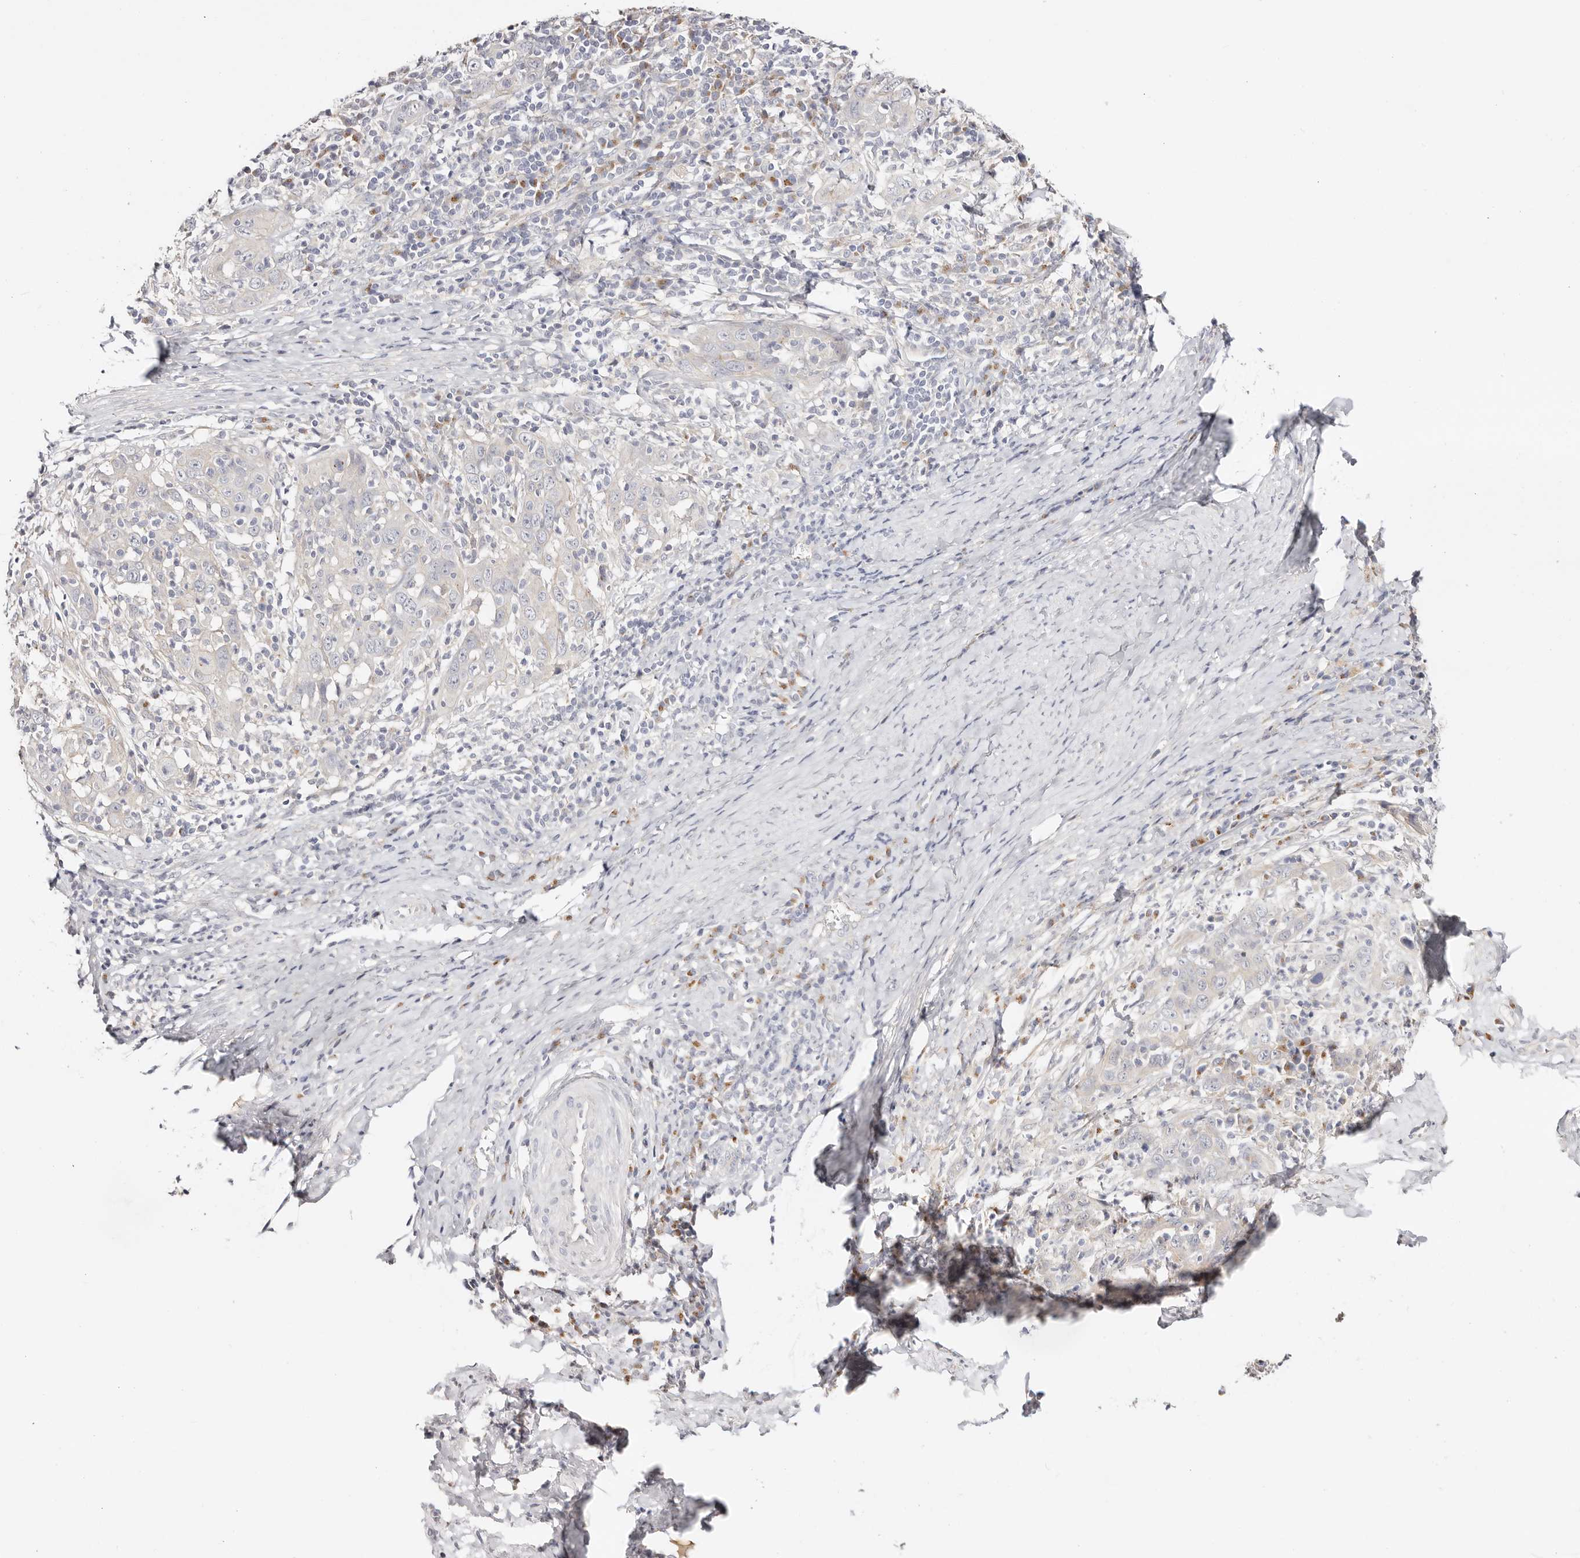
{"staining": {"intensity": "negative", "quantity": "none", "location": "none"}, "tissue": "cervical cancer", "cell_type": "Tumor cells", "image_type": "cancer", "snomed": [{"axis": "morphology", "description": "Squamous cell carcinoma, NOS"}, {"axis": "topography", "description": "Cervix"}], "caption": "An image of cervical cancer (squamous cell carcinoma) stained for a protein demonstrates no brown staining in tumor cells. (Stains: DAB (3,3'-diaminobenzidine) immunohistochemistry with hematoxylin counter stain, Microscopy: brightfield microscopy at high magnification).", "gene": "DNASE1", "patient": {"sex": "female", "age": 46}}